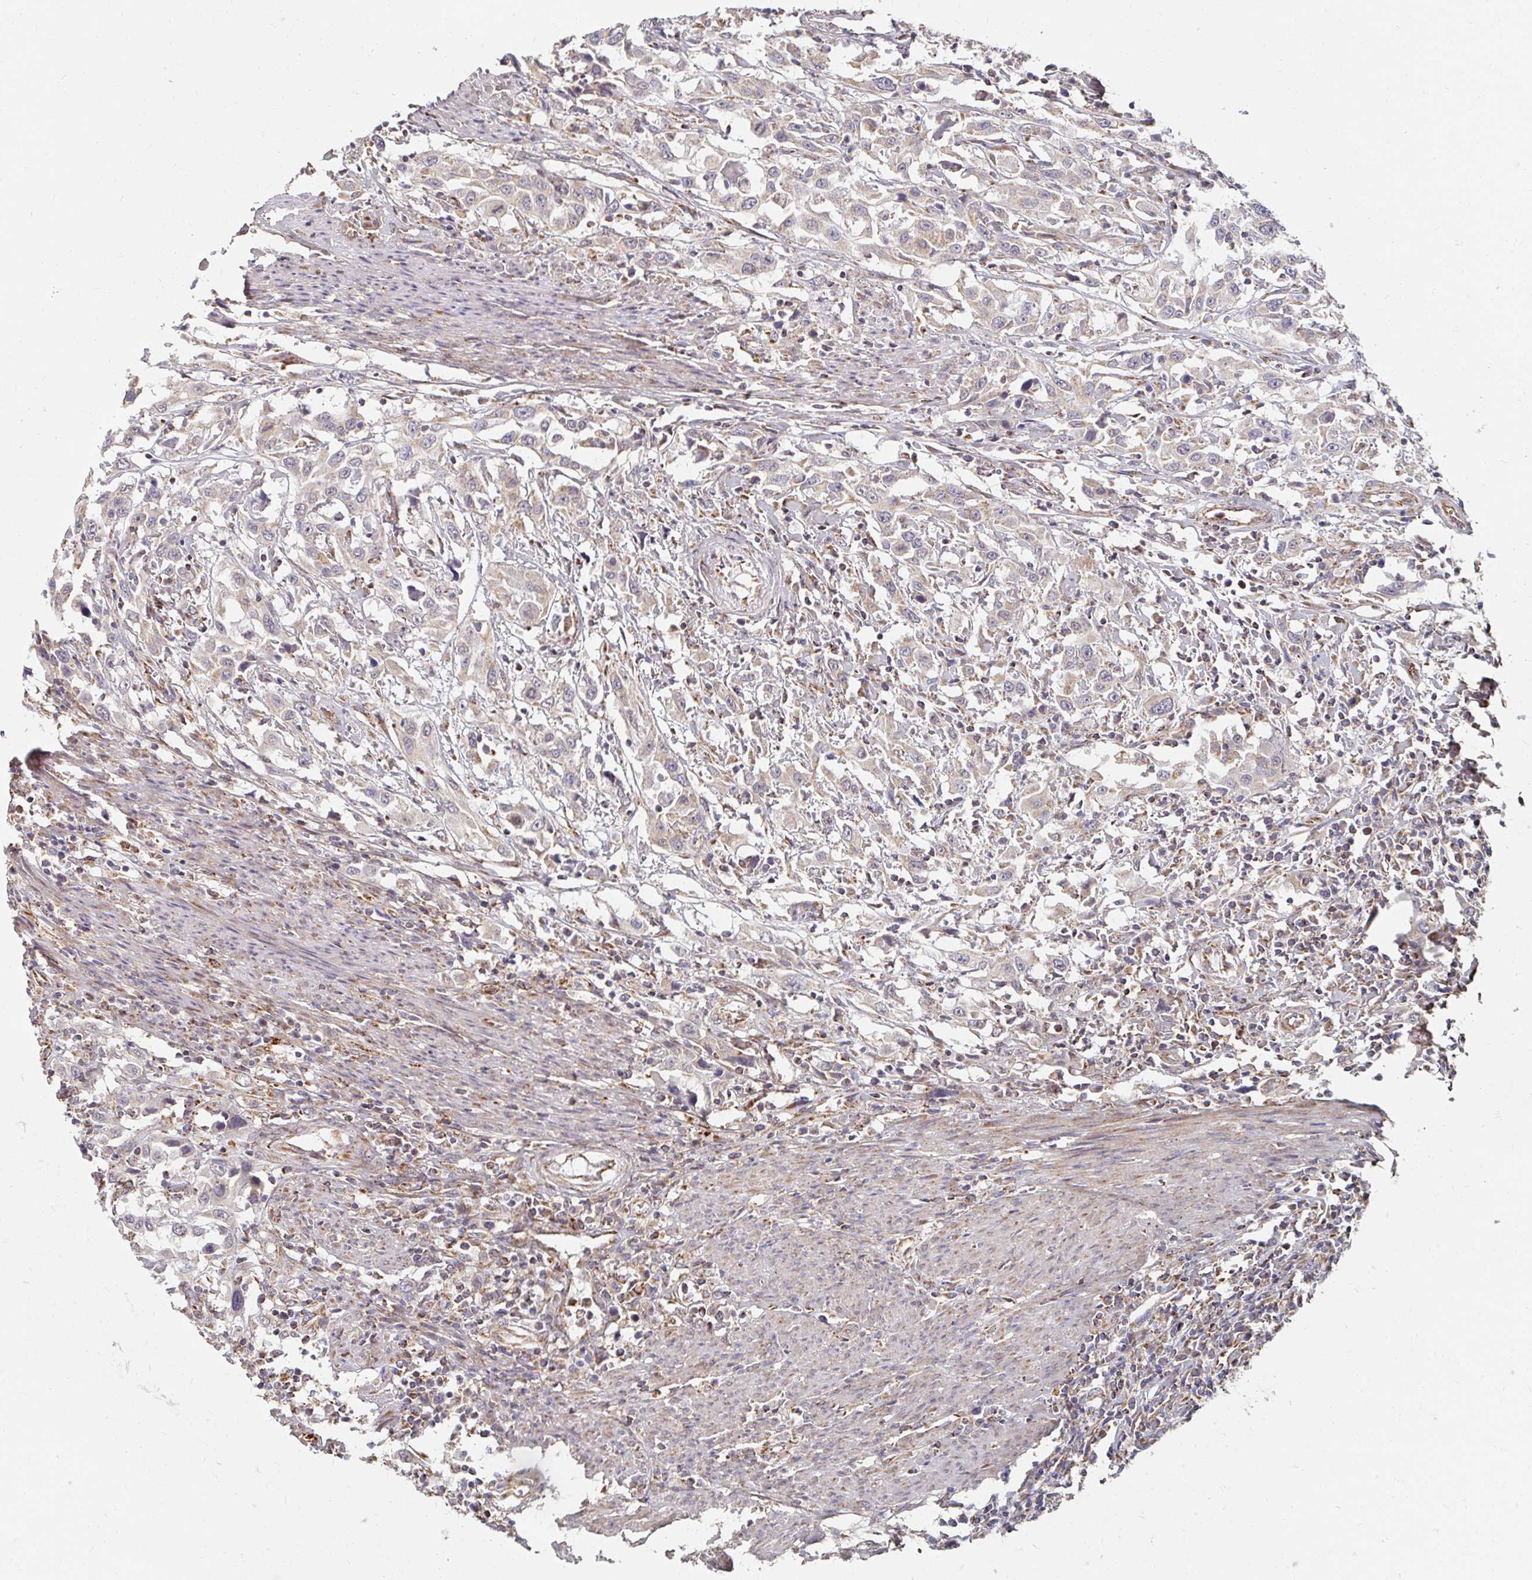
{"staining": {"intensity": "weak", "quantity": "<25%", "location": "cytoplasmic/membranous"}, "tissue": "urothelial cancer", "cell_type": "Tumor cells", "image_type": "cancer", "snomed": [{"axis": "morphology", "description": "Urothelial carcinoma, High grade"}, {"axis": "topography", "description": "Urinary bladder"}], "caption": "Tumor cells show no significant positivity in urothelial cancer. (DAB immunohistochemistry, high magnification).", "gene": "MAVS", "patient": {"sex": "male", "age": 61}}